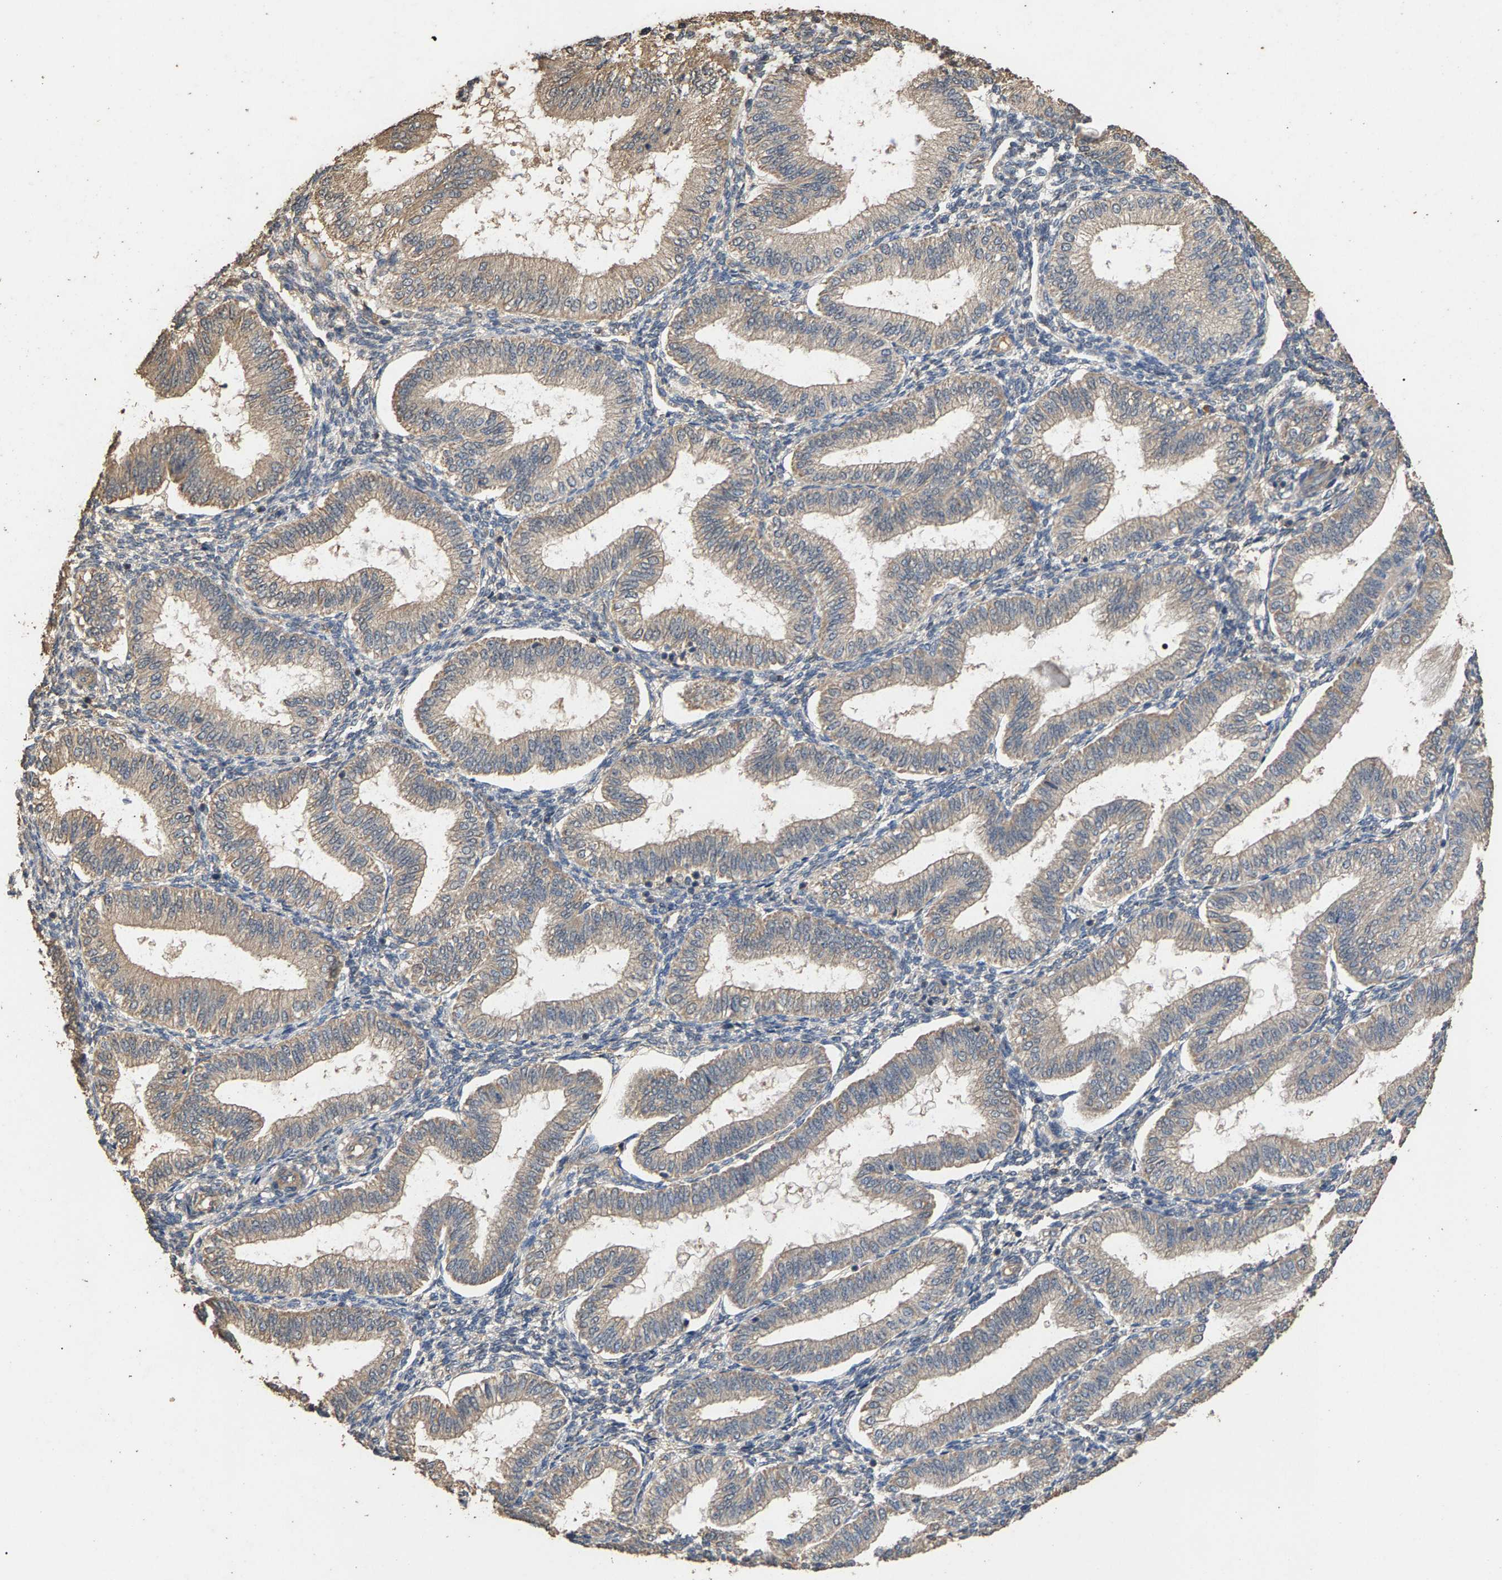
{"staining": {"intensity": "weak", "quantity": "25%-75%", "location": "cytoplasmic/membranous"}, "tissue": "endometrium", "cell_type": "Cells in endometrial stroma", "image_type": "normal", "snomed": [{"axis": "morphology", "description": "Normal tissue, NOS"}, {"axis": "topography", "description": "Endometrium"}], "caption": "Immunohistochemical staining of benign endometrium displays weak cytoplasmic/membranous protein staining in approximately 25%-75% of cells in endometrial stroma. The staining is performed using DAB (3,3'-diaminobenzidine) brown chromogen to label protein expression. The nuclei are counter-stained blue using hematoxylin.", "gene": "HTRA3", "patient": {"sex": "female", "age": 39}}